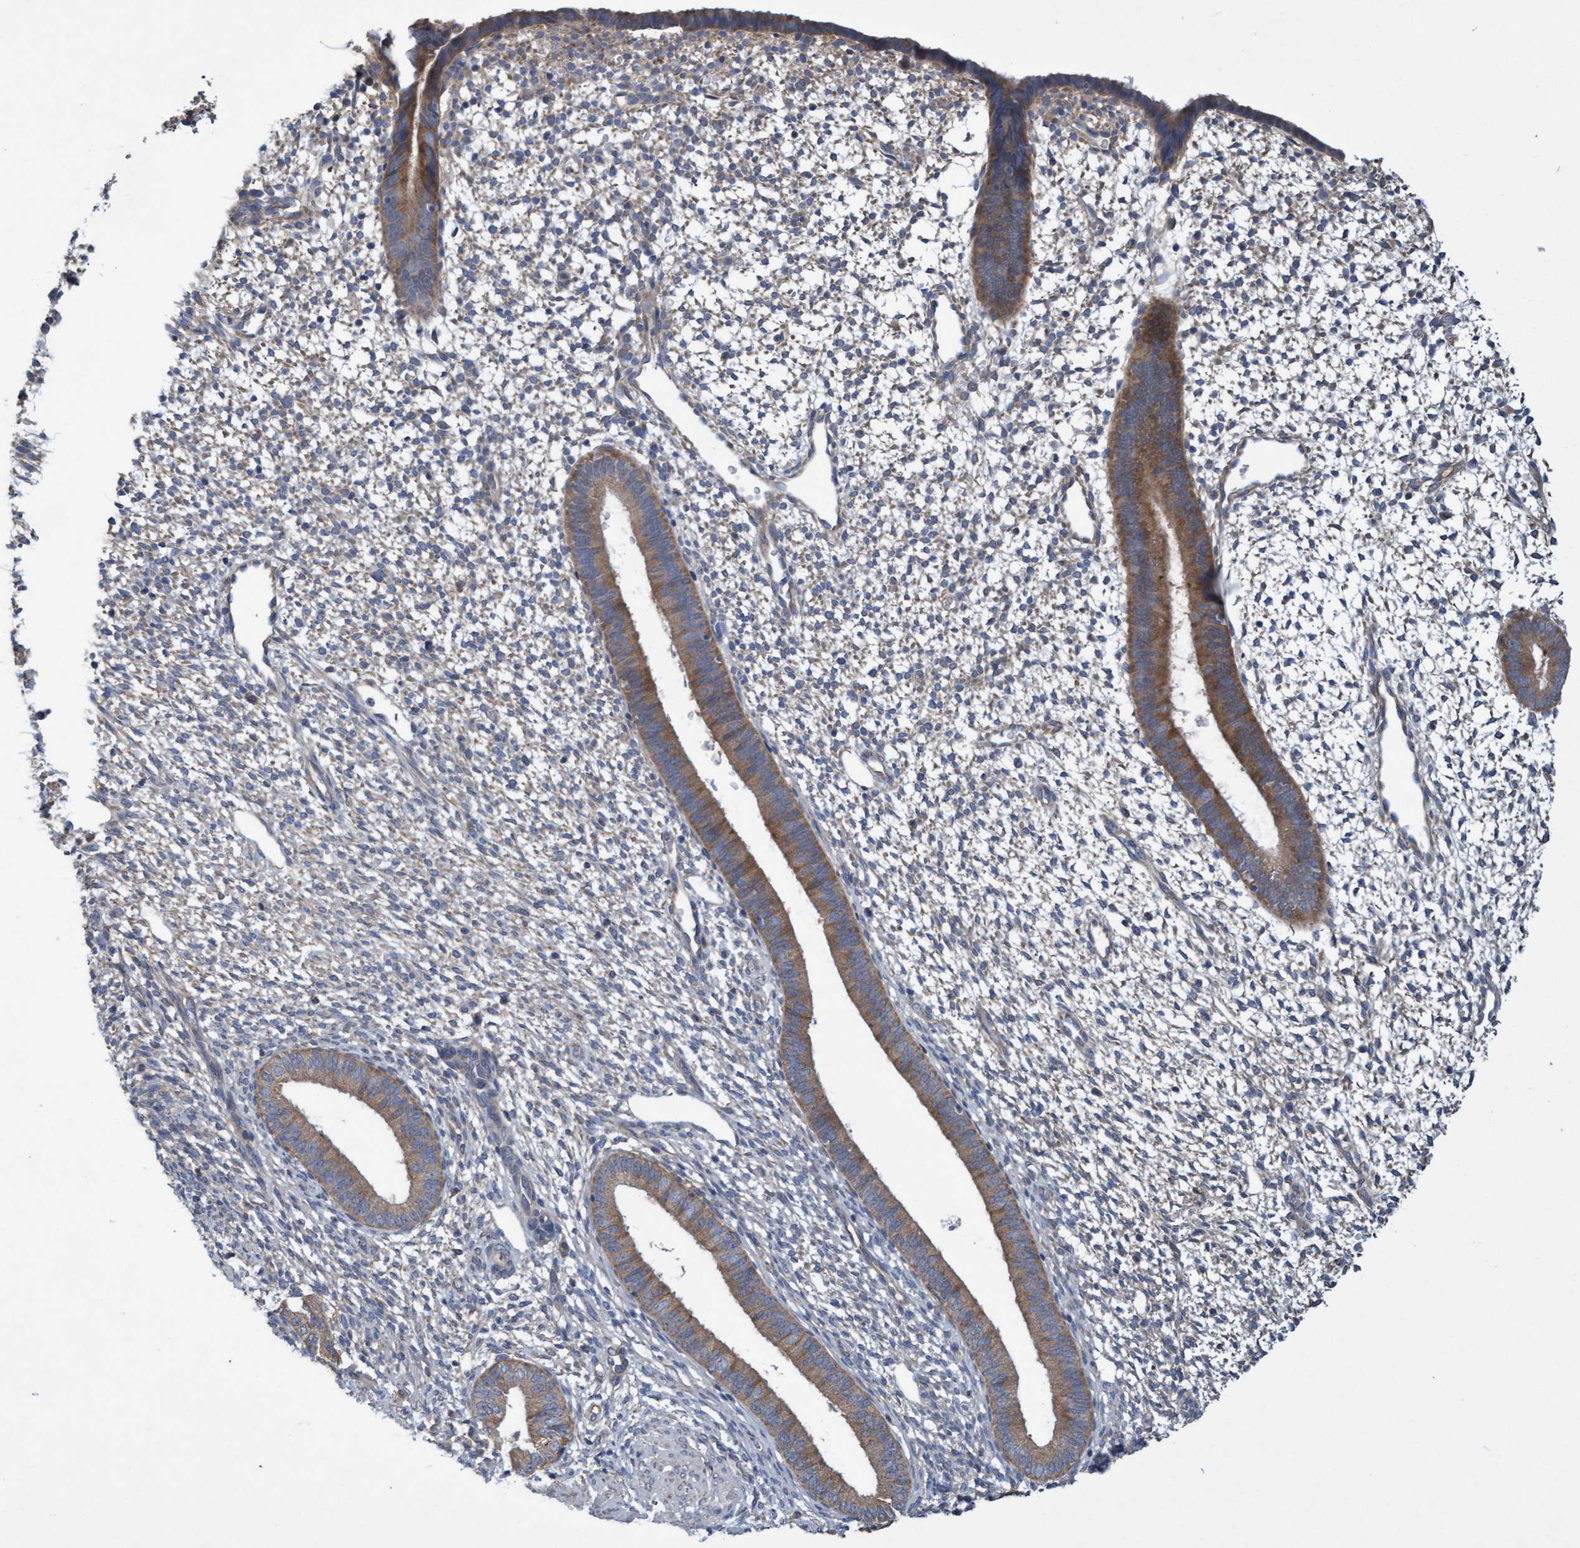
{"staining": {"intensity": "weak", "quantity": "<25%", "location": "cytoplasmic/membranous"}, "tissue": "endometrium", "cell_type": "Cells in endometrial stroma", "image_type": "normal", "snomed": [{"axis": "morphology", "description": "Normal tissue, NOS"}, {"axis": "topography", "description": "Endometrium"}], "caption": "DAB (3,3'-diaminobenzidine) immunohistochemical staining of normal endometrium demonstrates no significant staining in cells in endometrial stroma. (Stains: DAB (3,3'-diaminobenzidine) immunohistochemistry (IHC) with hematoxylin counter stain, Microscopy: brightfield microscopy at high magnification).", "gene": "DDHD2", "patient": {"sex": "female", "age": 46}}